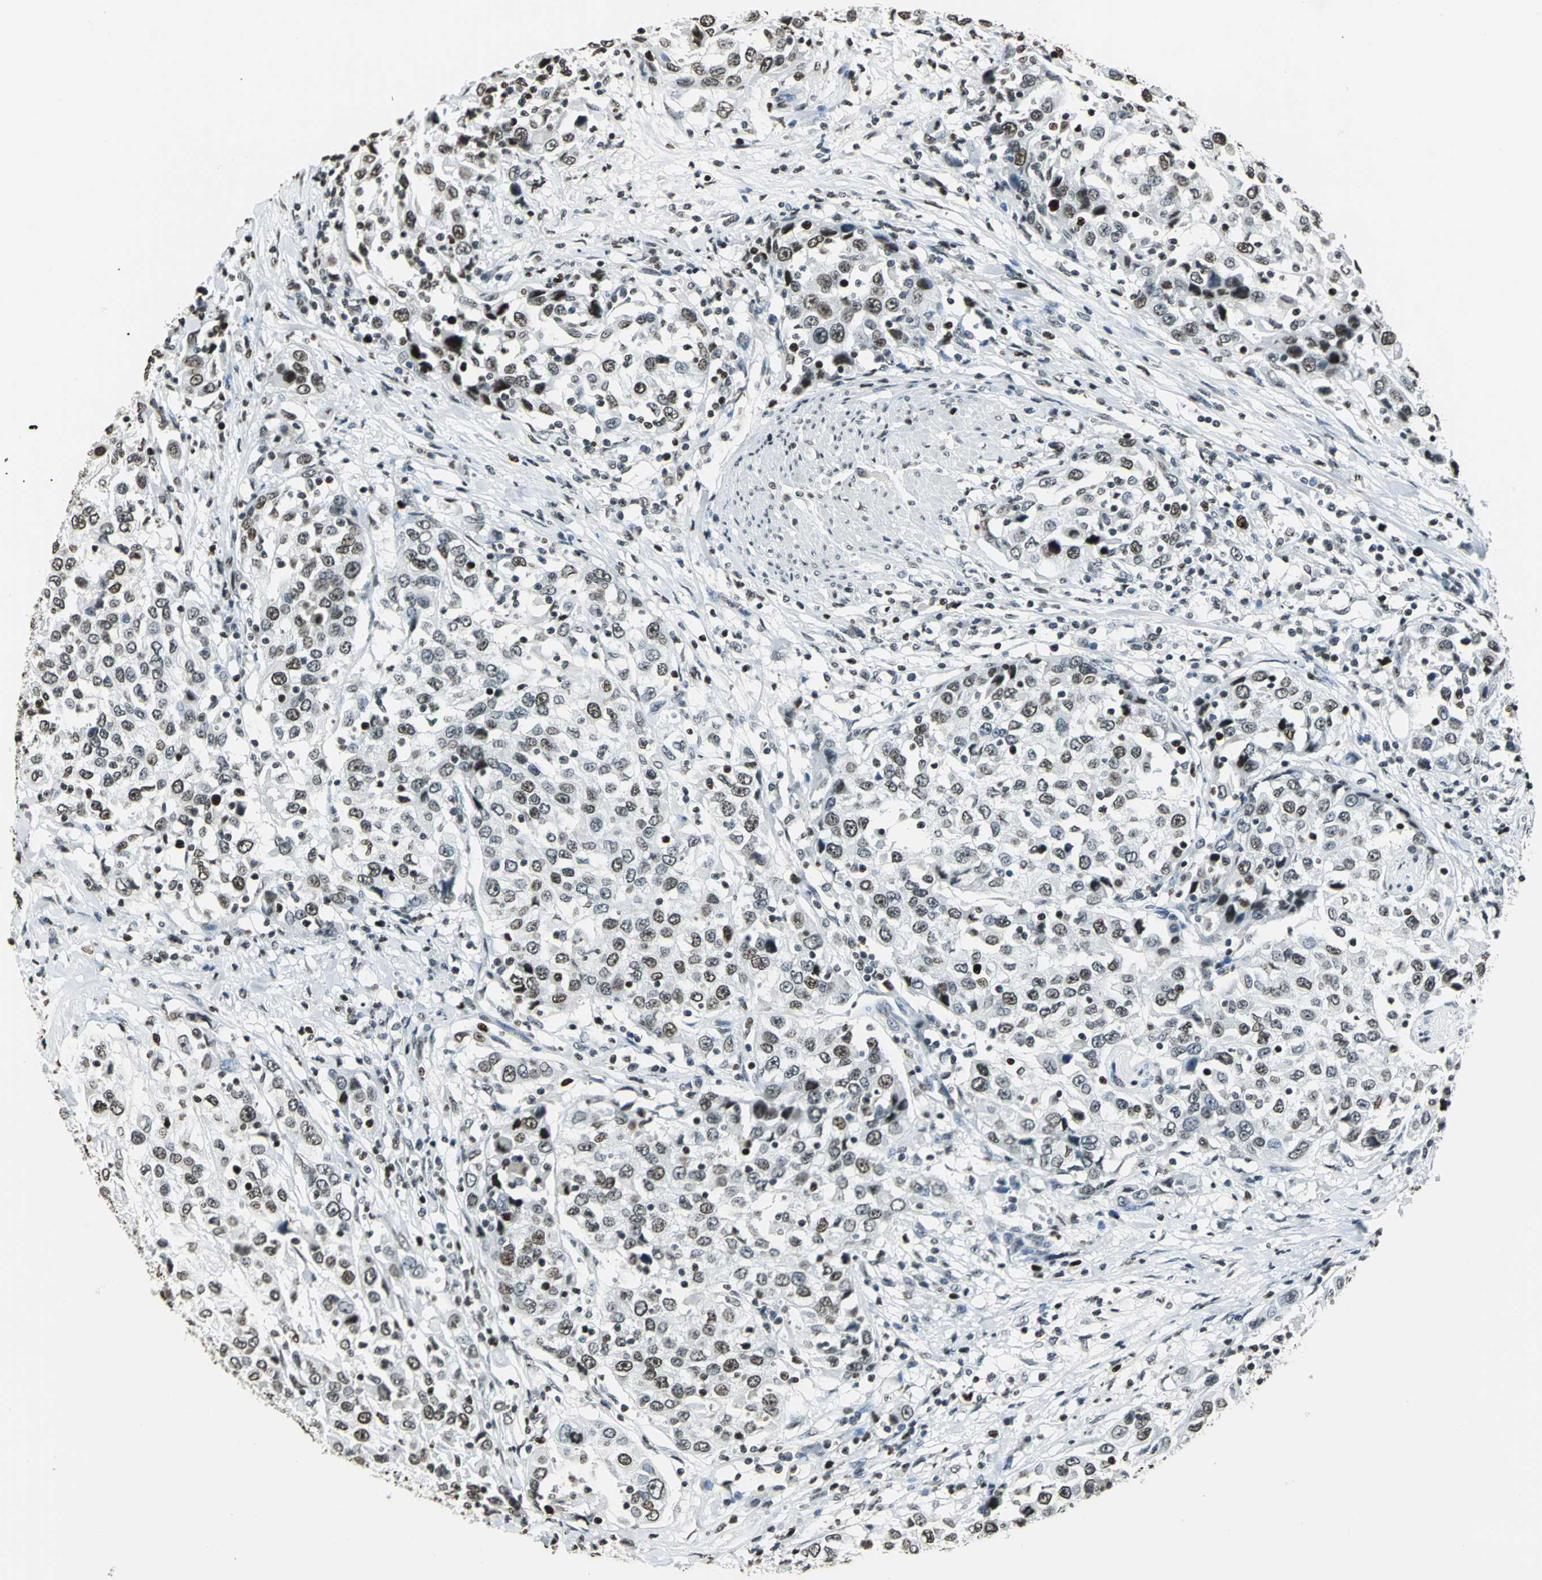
{"staining": {"intensity": "moderate", "quantity": "25%-75%", "location": "nuclear"}, "tissue": "urothelial cancer", "cell_type": "Tumor cells", "image_type": "cancer", "snomed": [{"axis": "morphology", "description": "Urothelial carcinoma, High grade"}, {"axis": "topography", "description": "Urinary bladder"}], "caption": "High-magnification brightfield microscopy of urothelial cancer stained with DAB (3,3'-diaminobenzidine) (brown) and counterstained with hematoxylin (blue). tumor cells exhibit moderate nuclear staining is appreciated in approximately25%-75% of cells.", "gene": "MCM4", "patient": {"sex": "female", "age": 80}}